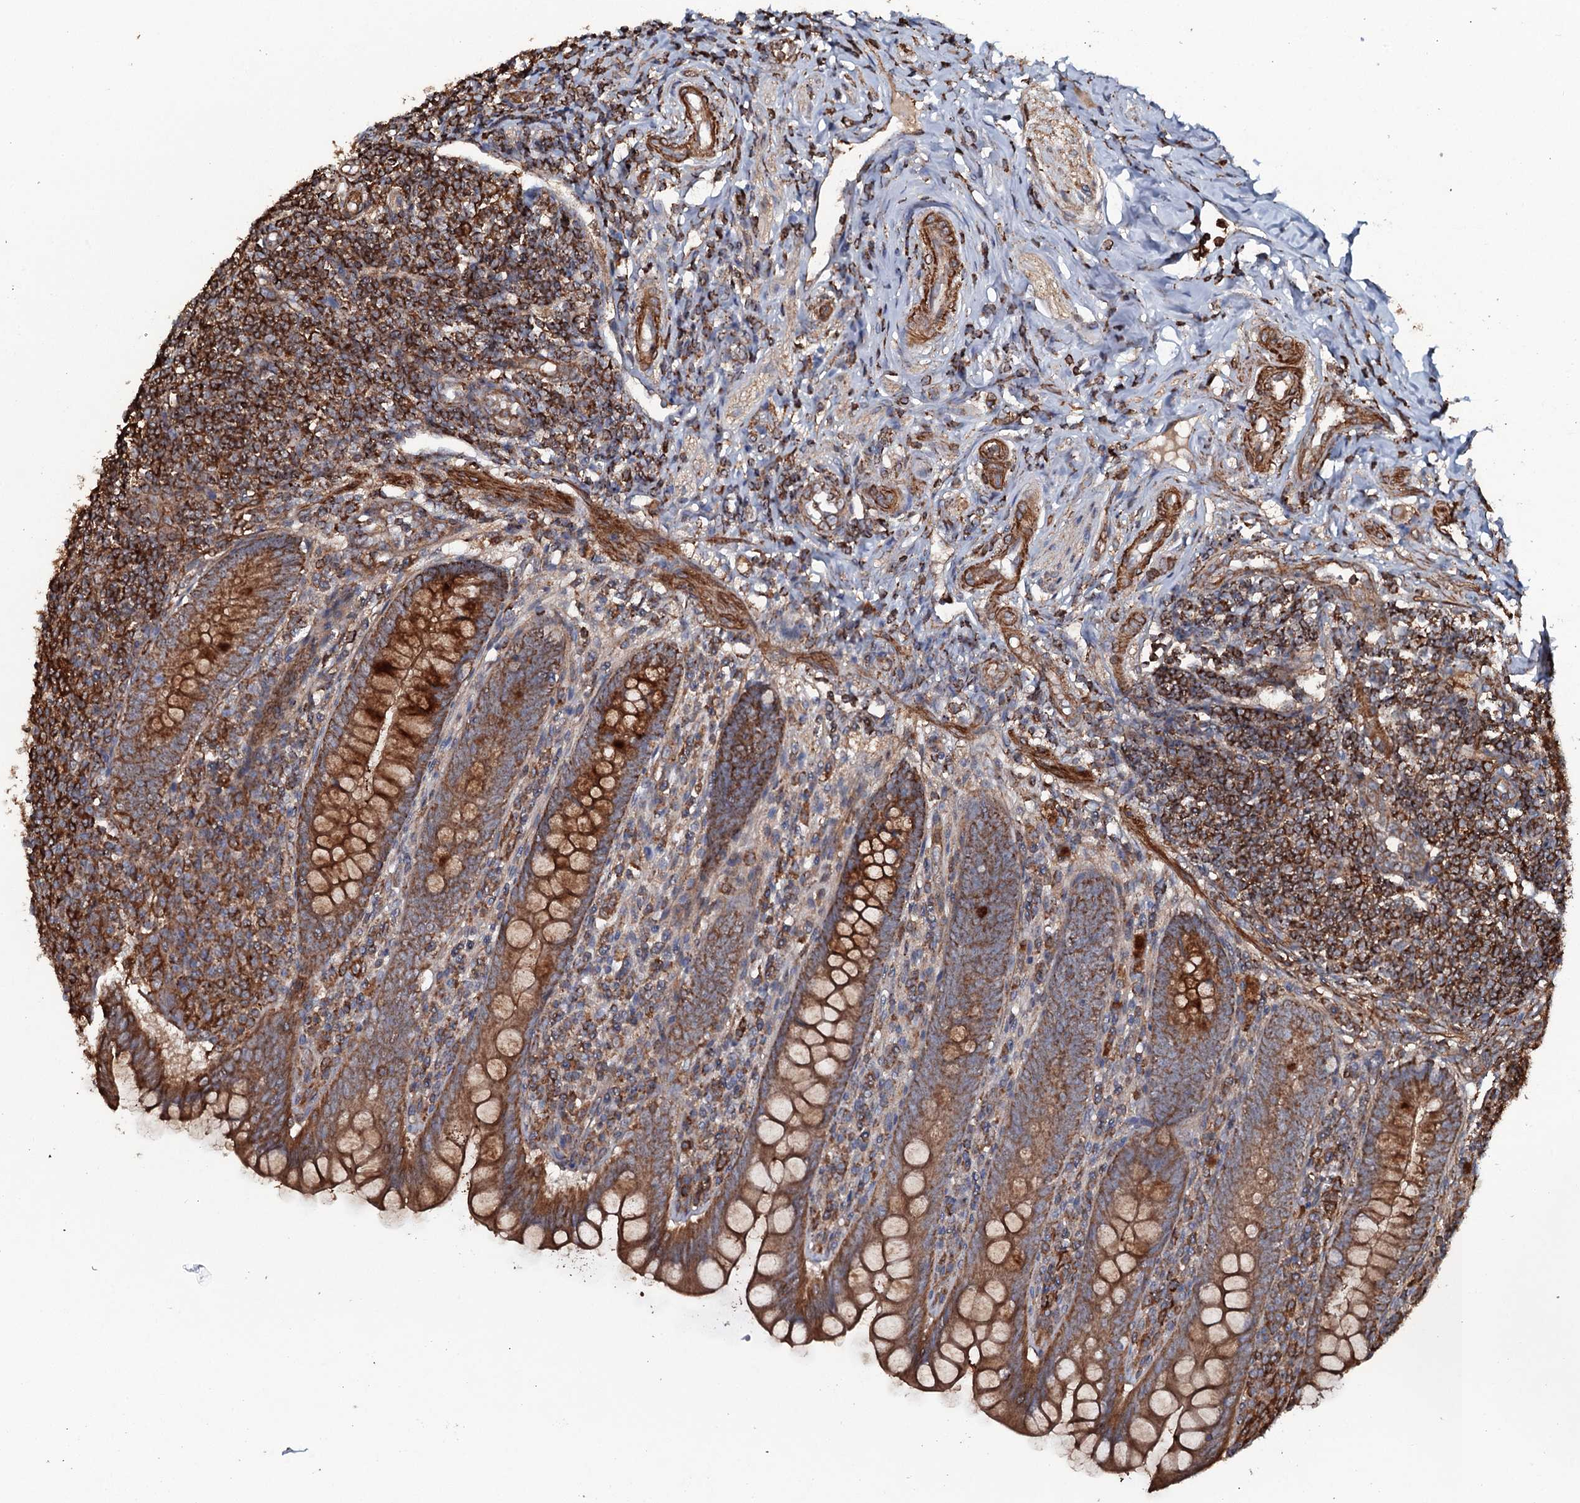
{"staining": {"intensity": "strong", "quantity": ">75%", "location": "cytoplasmic/membranous"}, "tissue": "appendix", "cell_type": "Glandular cells", "image_type": "normal", "snomed": [{"axis": "morphology", "description": "Normal tissue, NOS"}, {"axis": "topography", "description": "Appendix"}], "caption": "IHC photomicrograph of benign appendix: human appendix stained using IHC reveals high levels of strong protein expression localized specifically in the cytoplasmic/membranous of glandular cells, appearing as a cytoplasmic/membranous brown color.", "gene": "VWA8", "patient": {"sex": "female", "age": 33}}